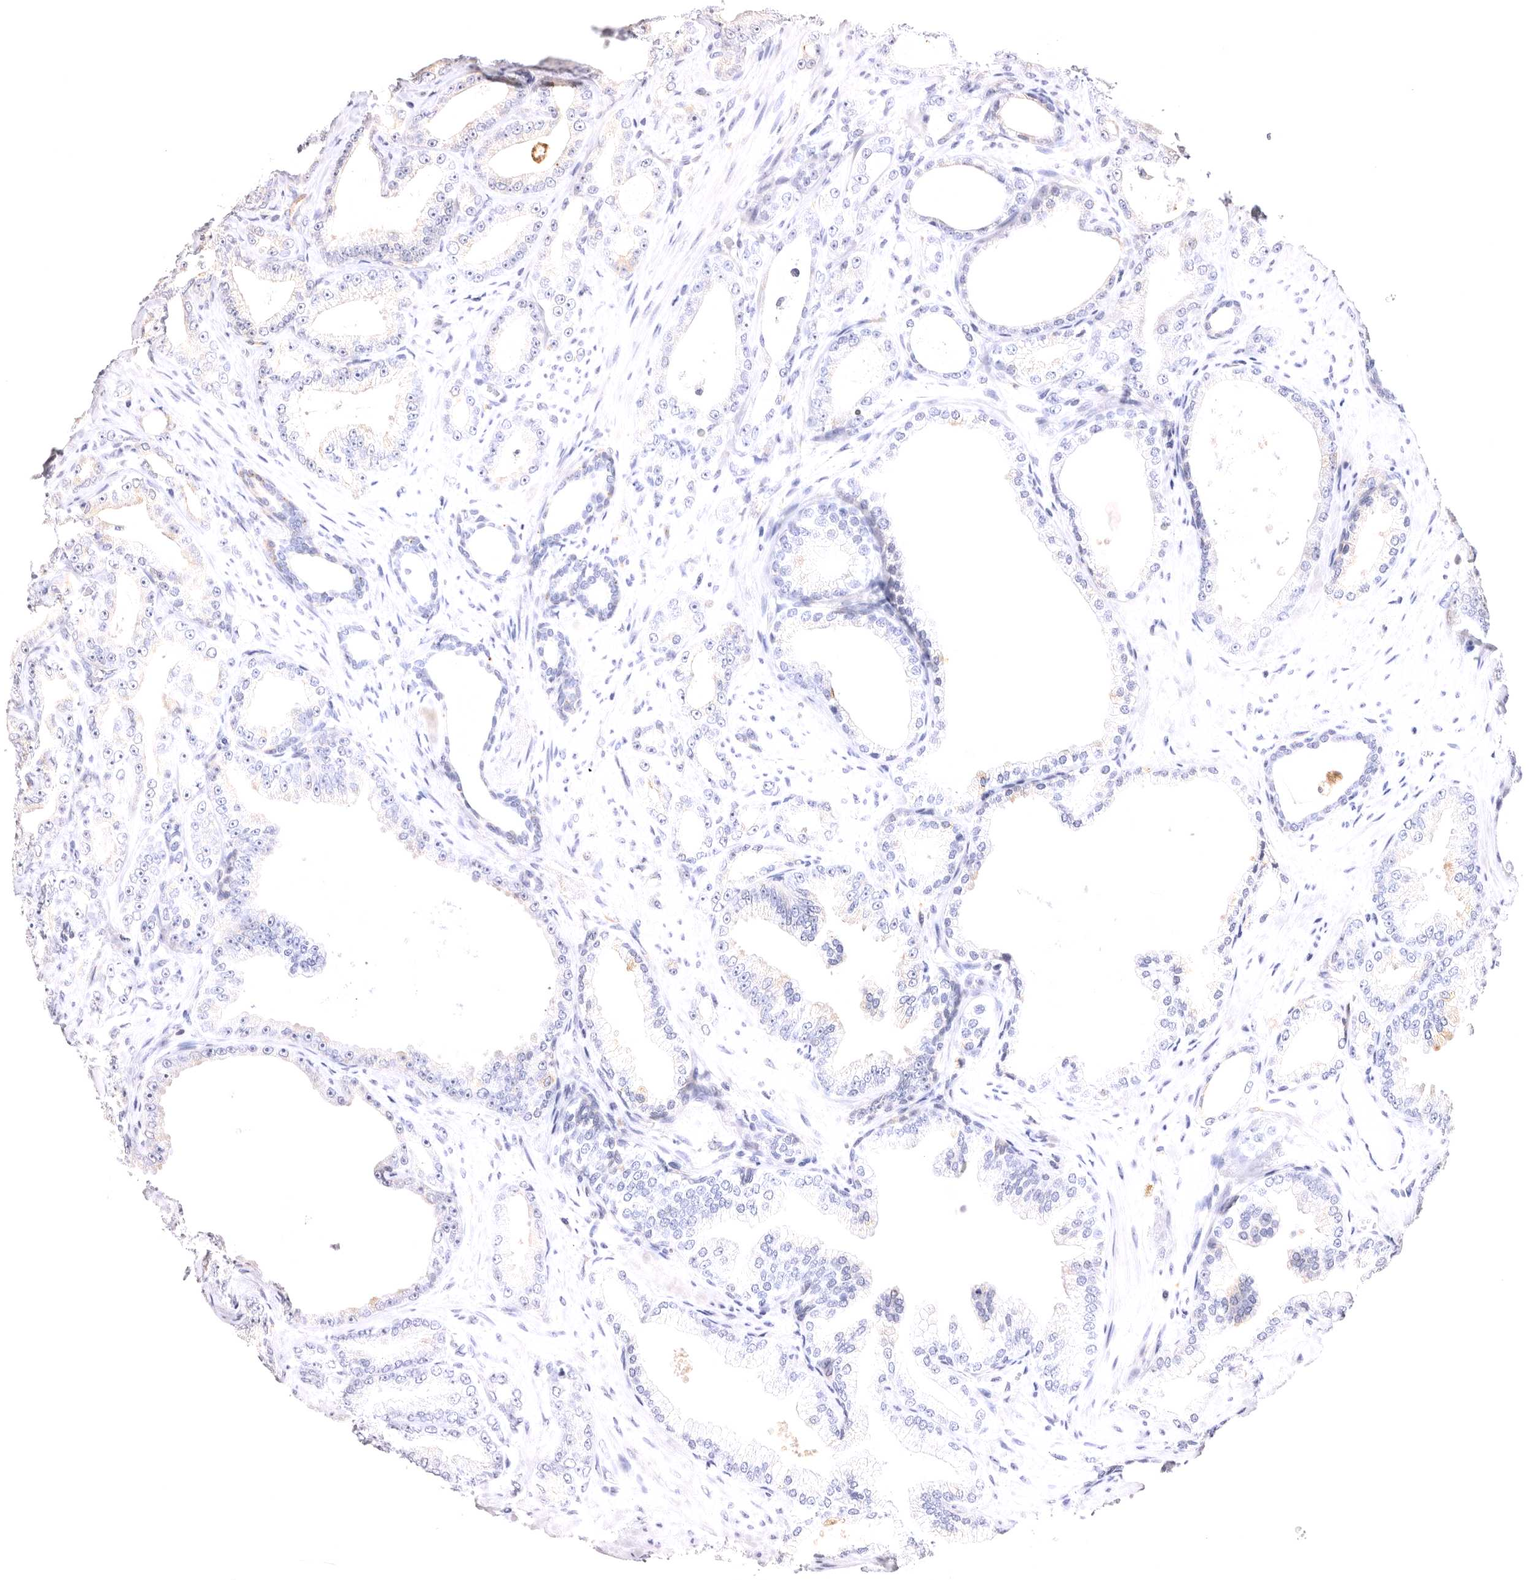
{"staining": {"intensity": "negative", "quantity": "none", "location": "none"}, "tissue": "prostate cancer", "cell_type": "Tumor cells", "image_type": "cancer", "snomed": [{"axis": "morphology", "description": "Adenocarcinoma, Low grade"}, {"axis": "topography", "description": "Prostate"}], "caption": "Prostate low-grade adenocarcinoma was stained to show a protein in brown. There is no significant positivity in tumor cells.", "gene": "VPS45", "patient": {"sex": "male", "age": 63}}